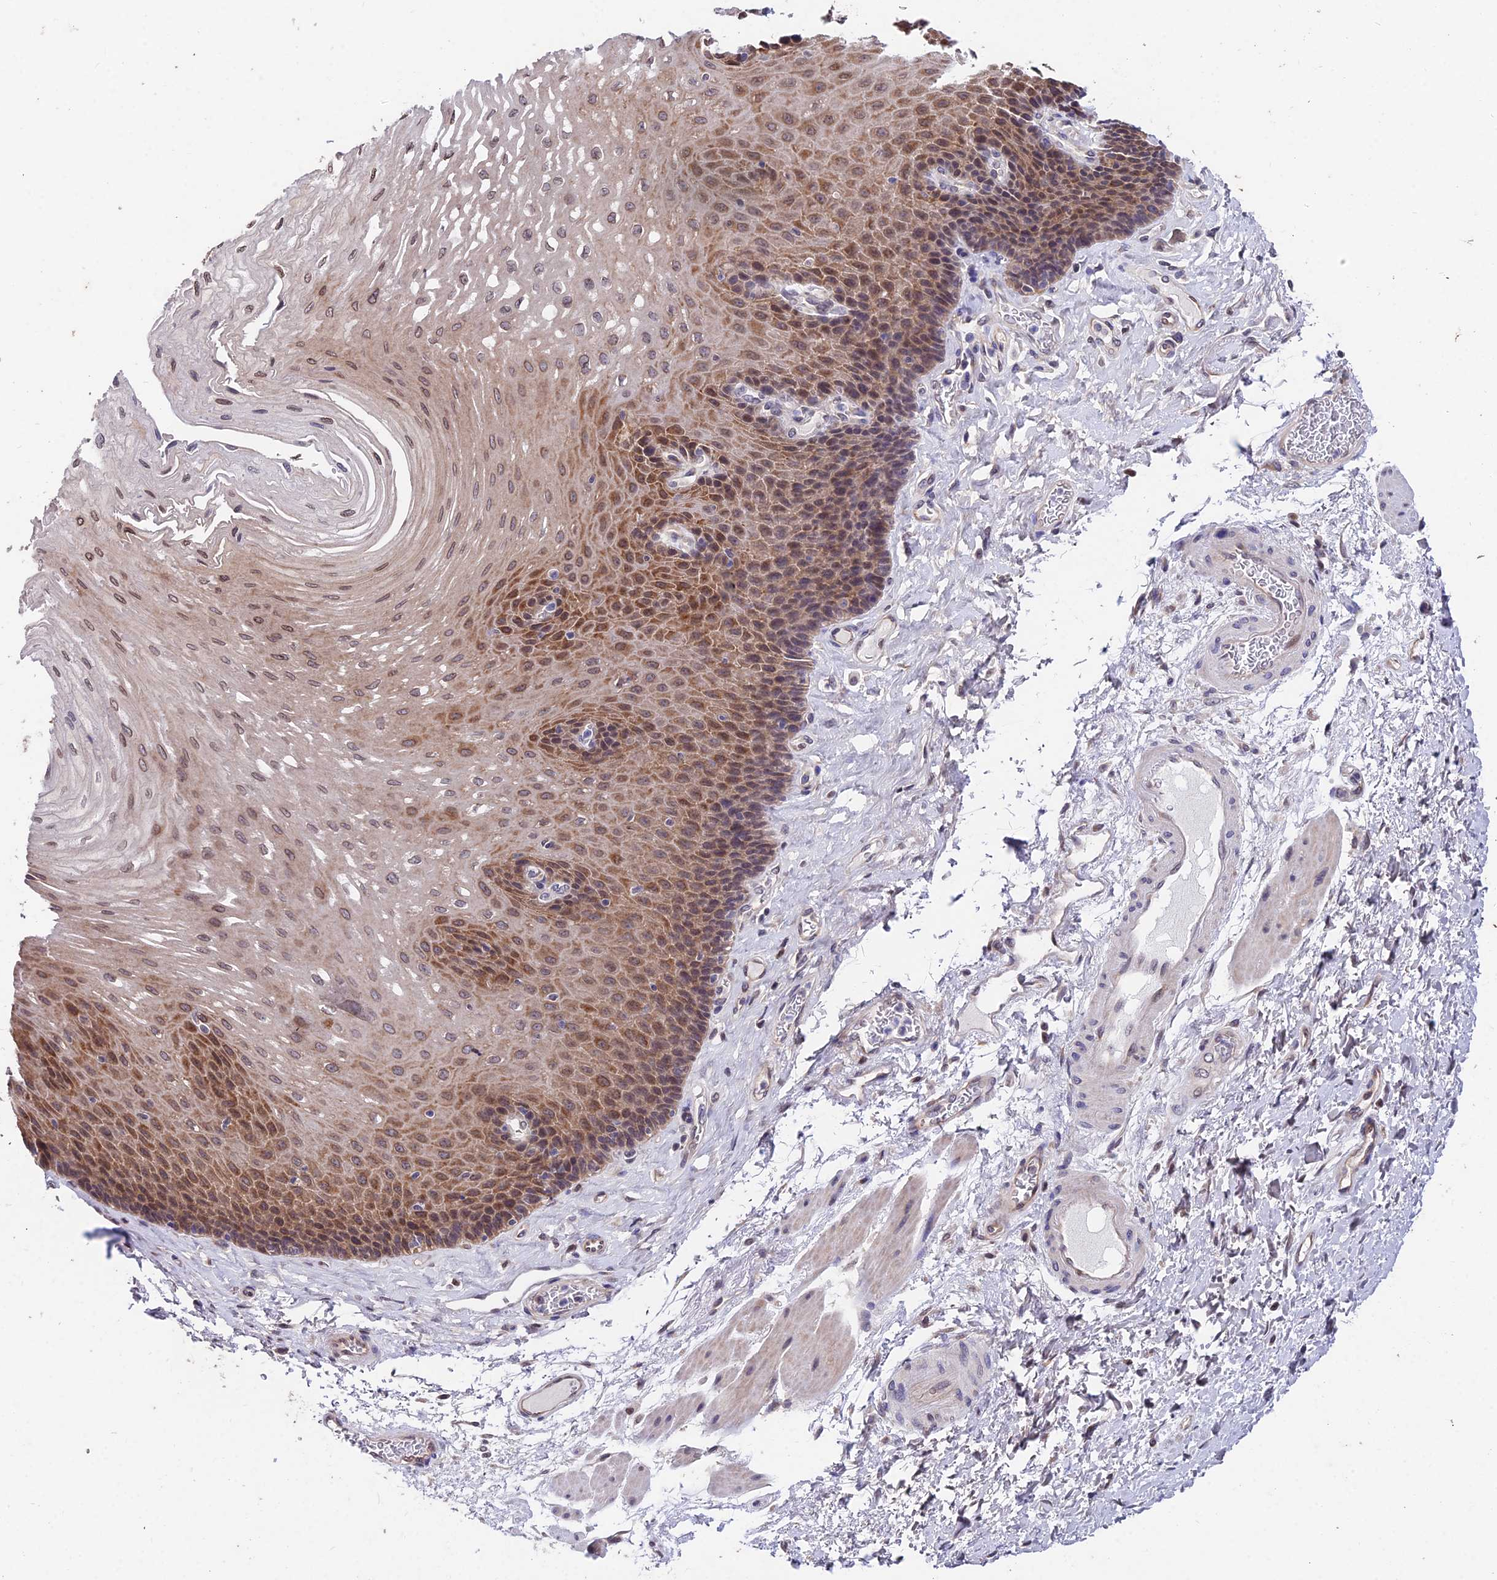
{"staining": {"intensity": "moderate", "quantity": "25%-75%", "location": "cytoplasmic/membranous,nuclear"}, "tissue": "esophagus", "cell_type": "Squamous epithelial cells", "image_type": "normal", "snomed": [{"axis": "morphology", "description": "Normal tissue, NOS"}, {"axis": "topography", "description": "Esophagus"}], "caption": "Protein expression analysis of unremarkable human esophagus reveals moderate cytoplasmic/membranous,nuclear positivity in about 25%-75% of squamous epithelial cells. (DAB (3,3'-diaminobenzidine) IHC with brightfield microscopy, high magnification).", "gene": "INPP4A", "patient": {"sex": "female", "age": 72}}